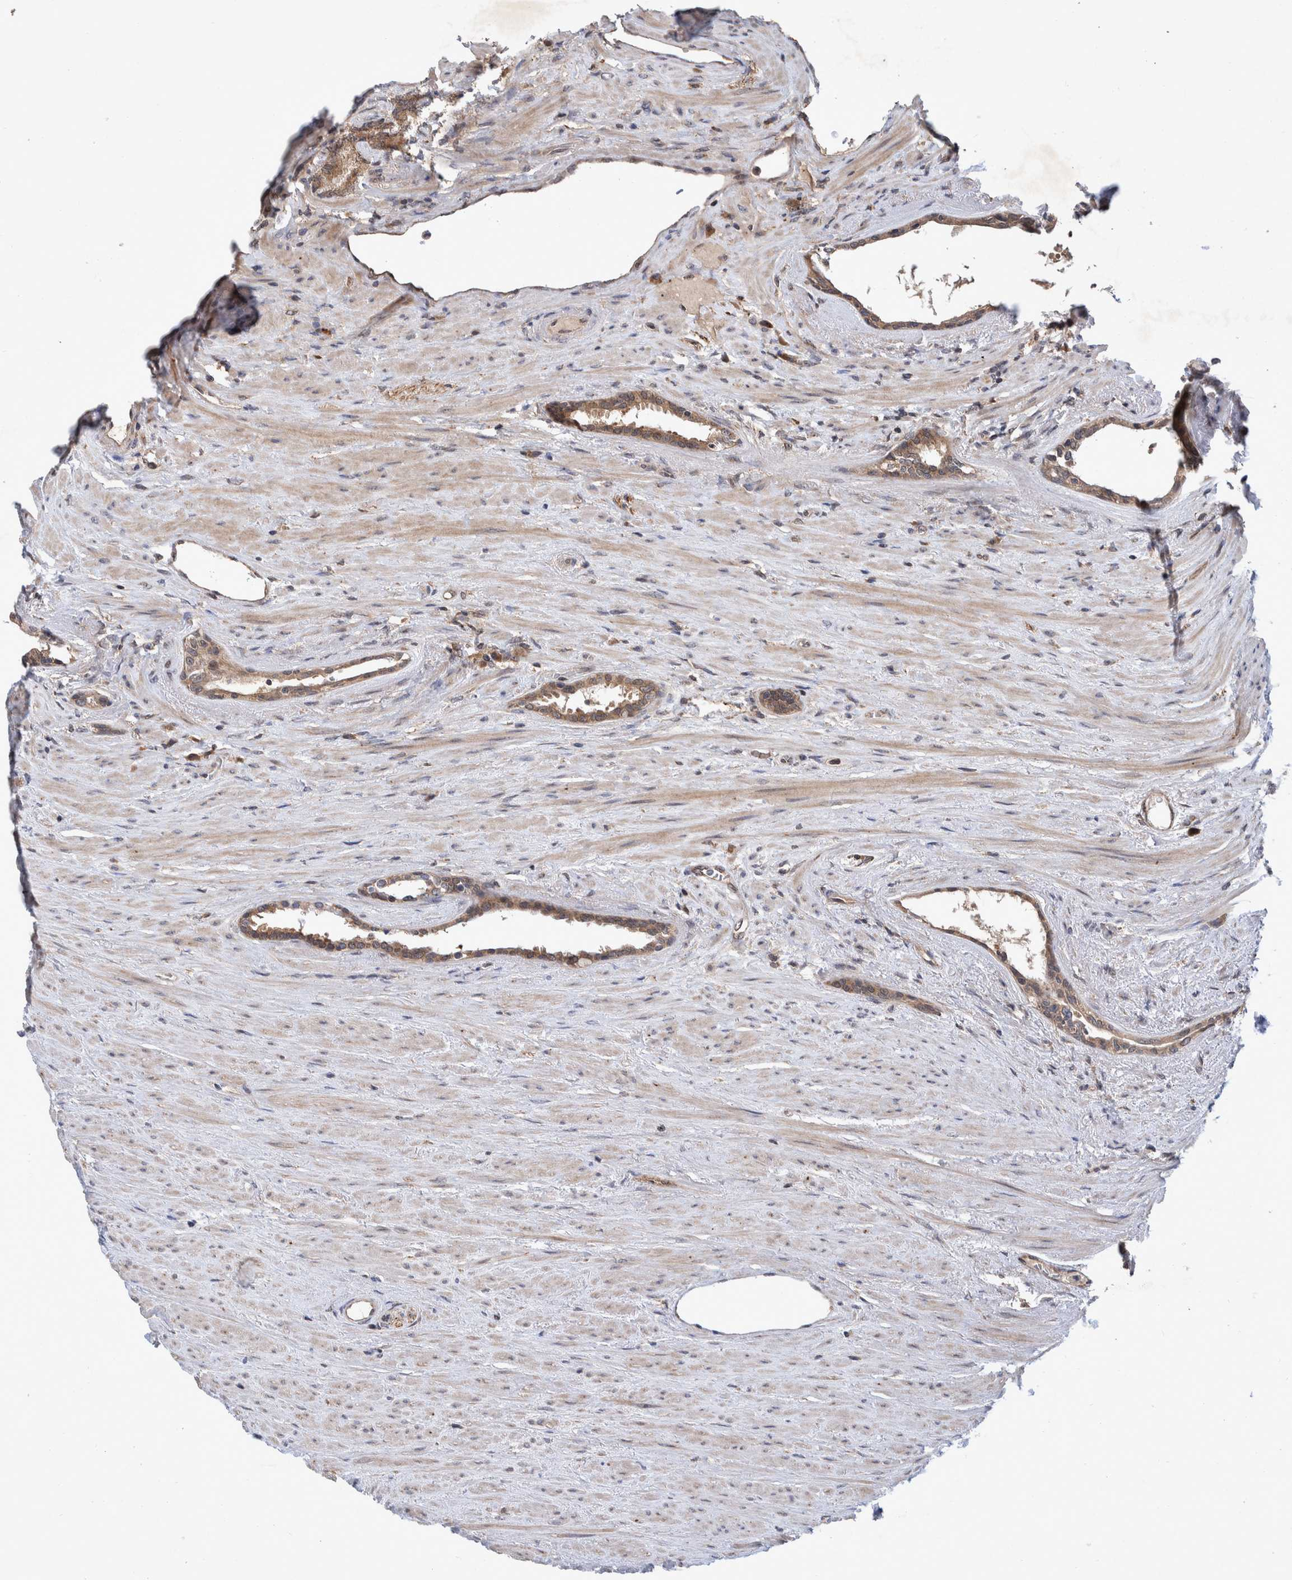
{"staining": {"intensity": "moderate", "quantity": ">75%", "location": "cytoplasmic/membranous,nuclear"}, "tissue": "prostate cancer", "cell_type": "Tumor cells", "image_type": "cancer", "snomed": [{"axis": "morphology", "description": "Adenocarcinoma, High grade"}, {"axis": "topography", "description": "Prostate"}], "caption": "A medium amount of moderate cytoplasmic/membranous and nuclear staining is identified in about >75% of tumor cells in prostate cancer (high-grade adenocarcinoma) tissue.", "gene": "PLPBP", "patient": {"sex": "male", "age": 71}}